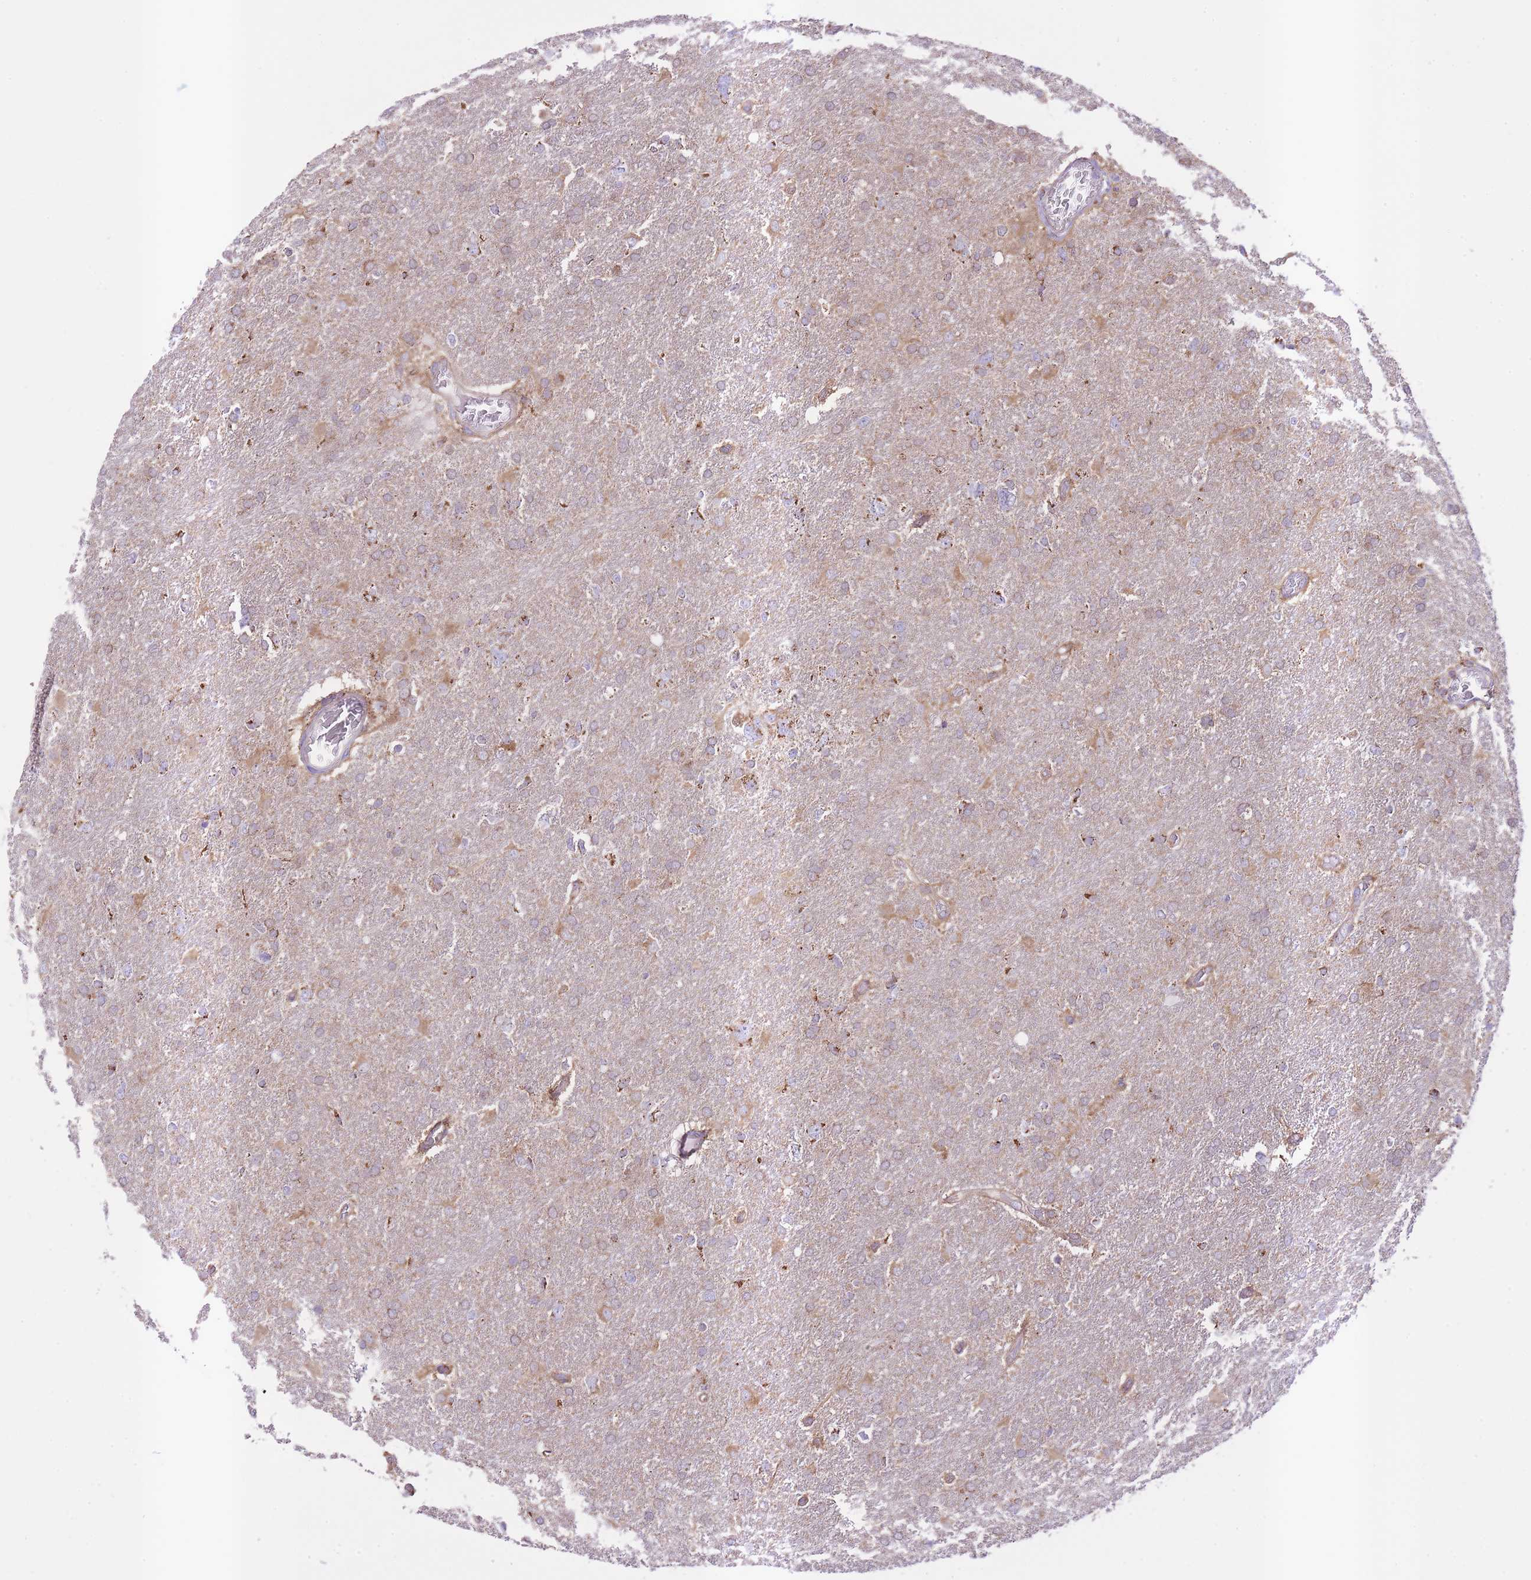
{"staining": {"intensity": "strong", "quantity": "25%-75%", "location": "cytoplasmic/membranous"}, "tissue": "glioma", "cell_type": "Tumor cells", "image_type": "cancer", "snomed": [{"axis": "morphology", "description": "Glioma, malignant, High grade"}, {"axis": "topography", "description": "Brain"}], "caption": "Immunohistochemistry (IHC) staining of high-grade glioma (malignant), which displays high levels of strong cytoplasmic/membranous expression in approximately 25%-75% of tumor cells indicating strong cytoplasmic/membranous protein staining. The staining was performed using DAB (brown) for protein detection and nuclei were counterstained in hematoxylin (blue).", "gene": "ST3GAL3", "patient": {"sex": "male", "age": 61}}